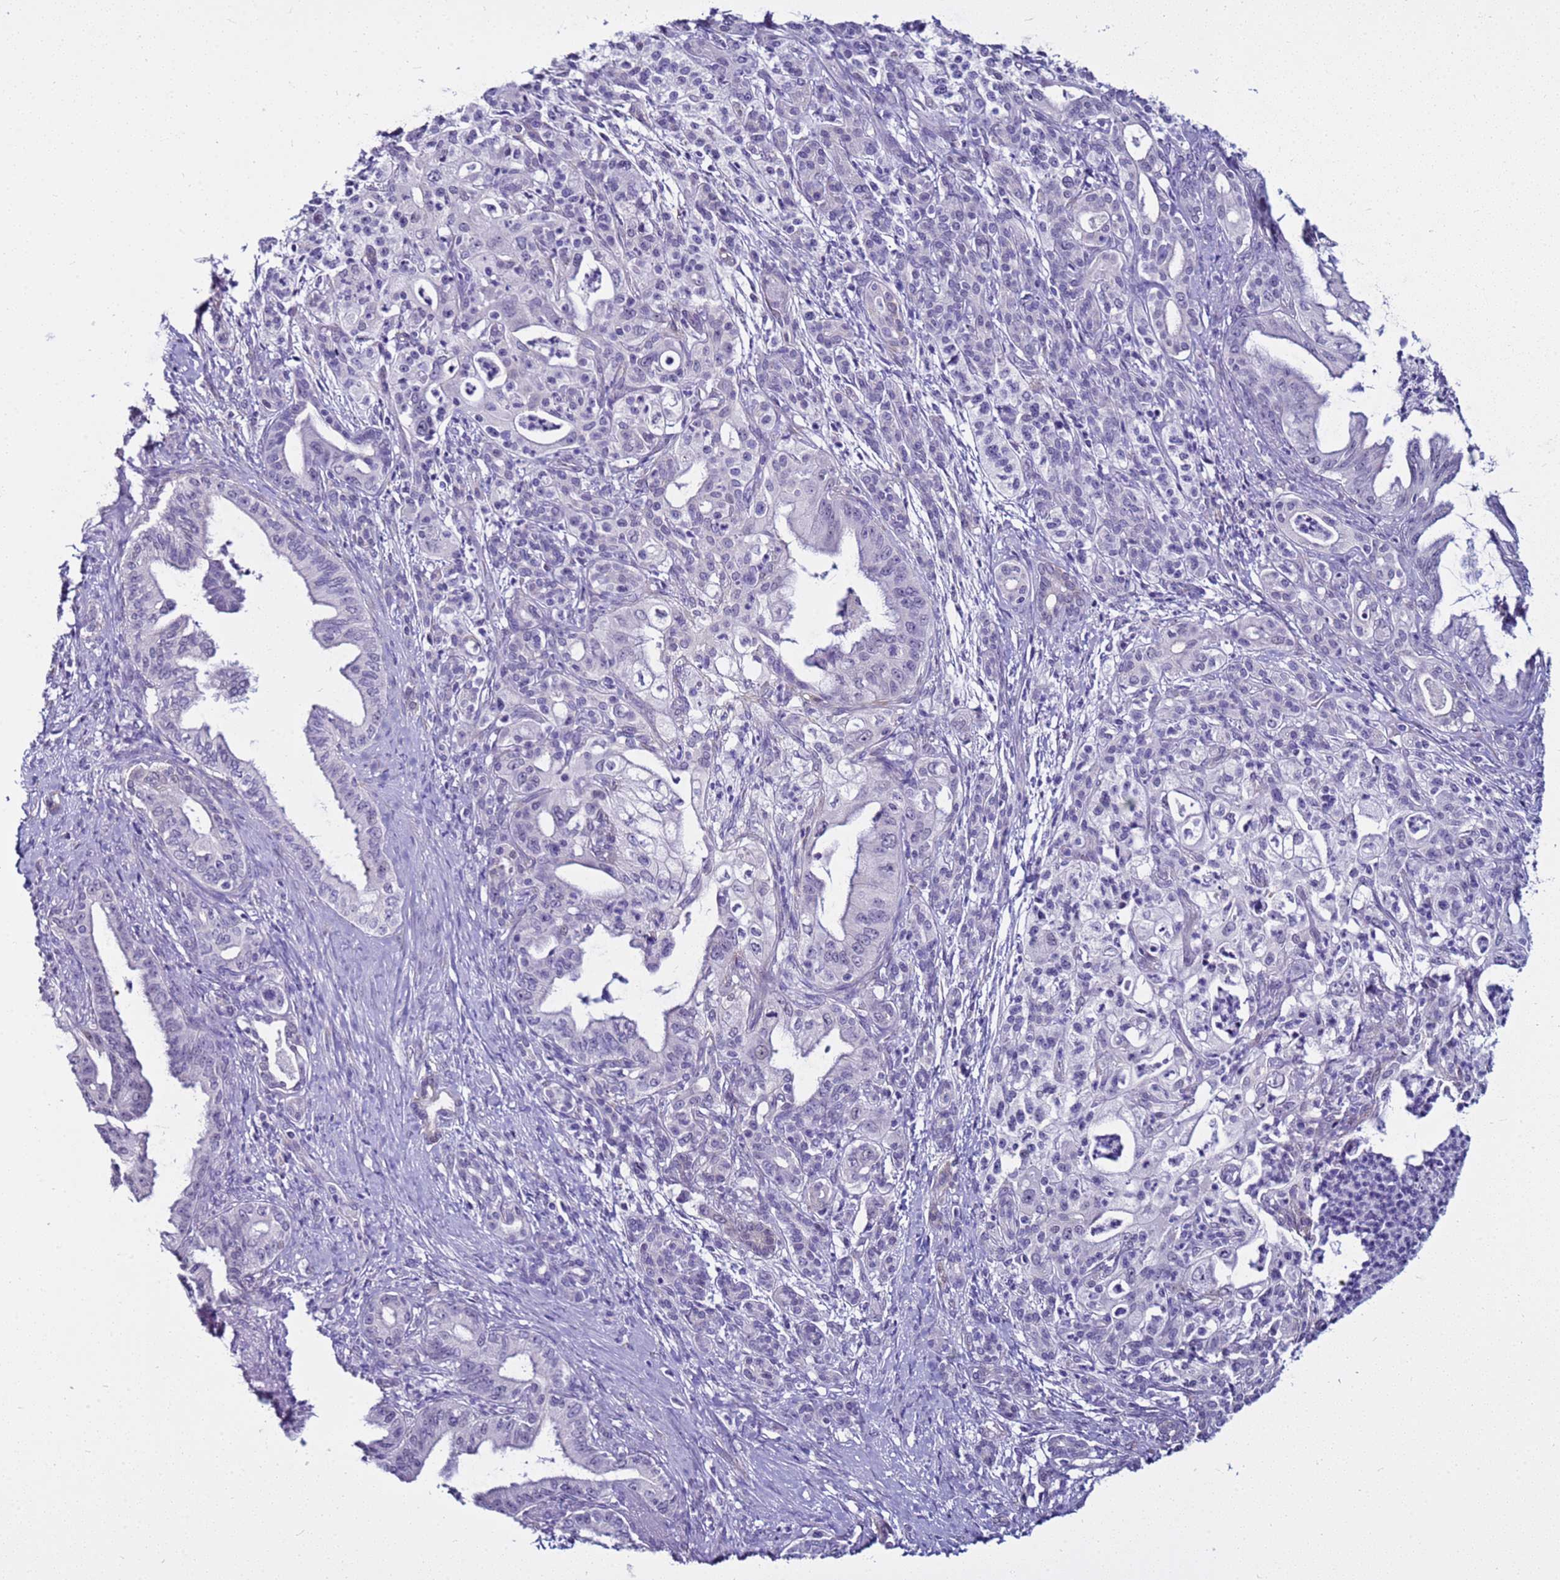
{"staining": {"intensity": "negative", "quantity": "none", "location": "none"}, "tissue": "pancreatic cancer", "cell_type": "Tumor cells", "image_type": "cancer", "snomed": [{"axis": "morphology", "description": "Adenocarcinoma, NOS"}, {"axis": "topography", "description": "Pancreas"}], "caption": "A micrograph of pancreatic cancer (adenocarcinoma) stained for a protein demonstrates no brown staining in tumor cells.", "gene": "LRRC10B", "patient": {"sex": "male", "age": 58}}